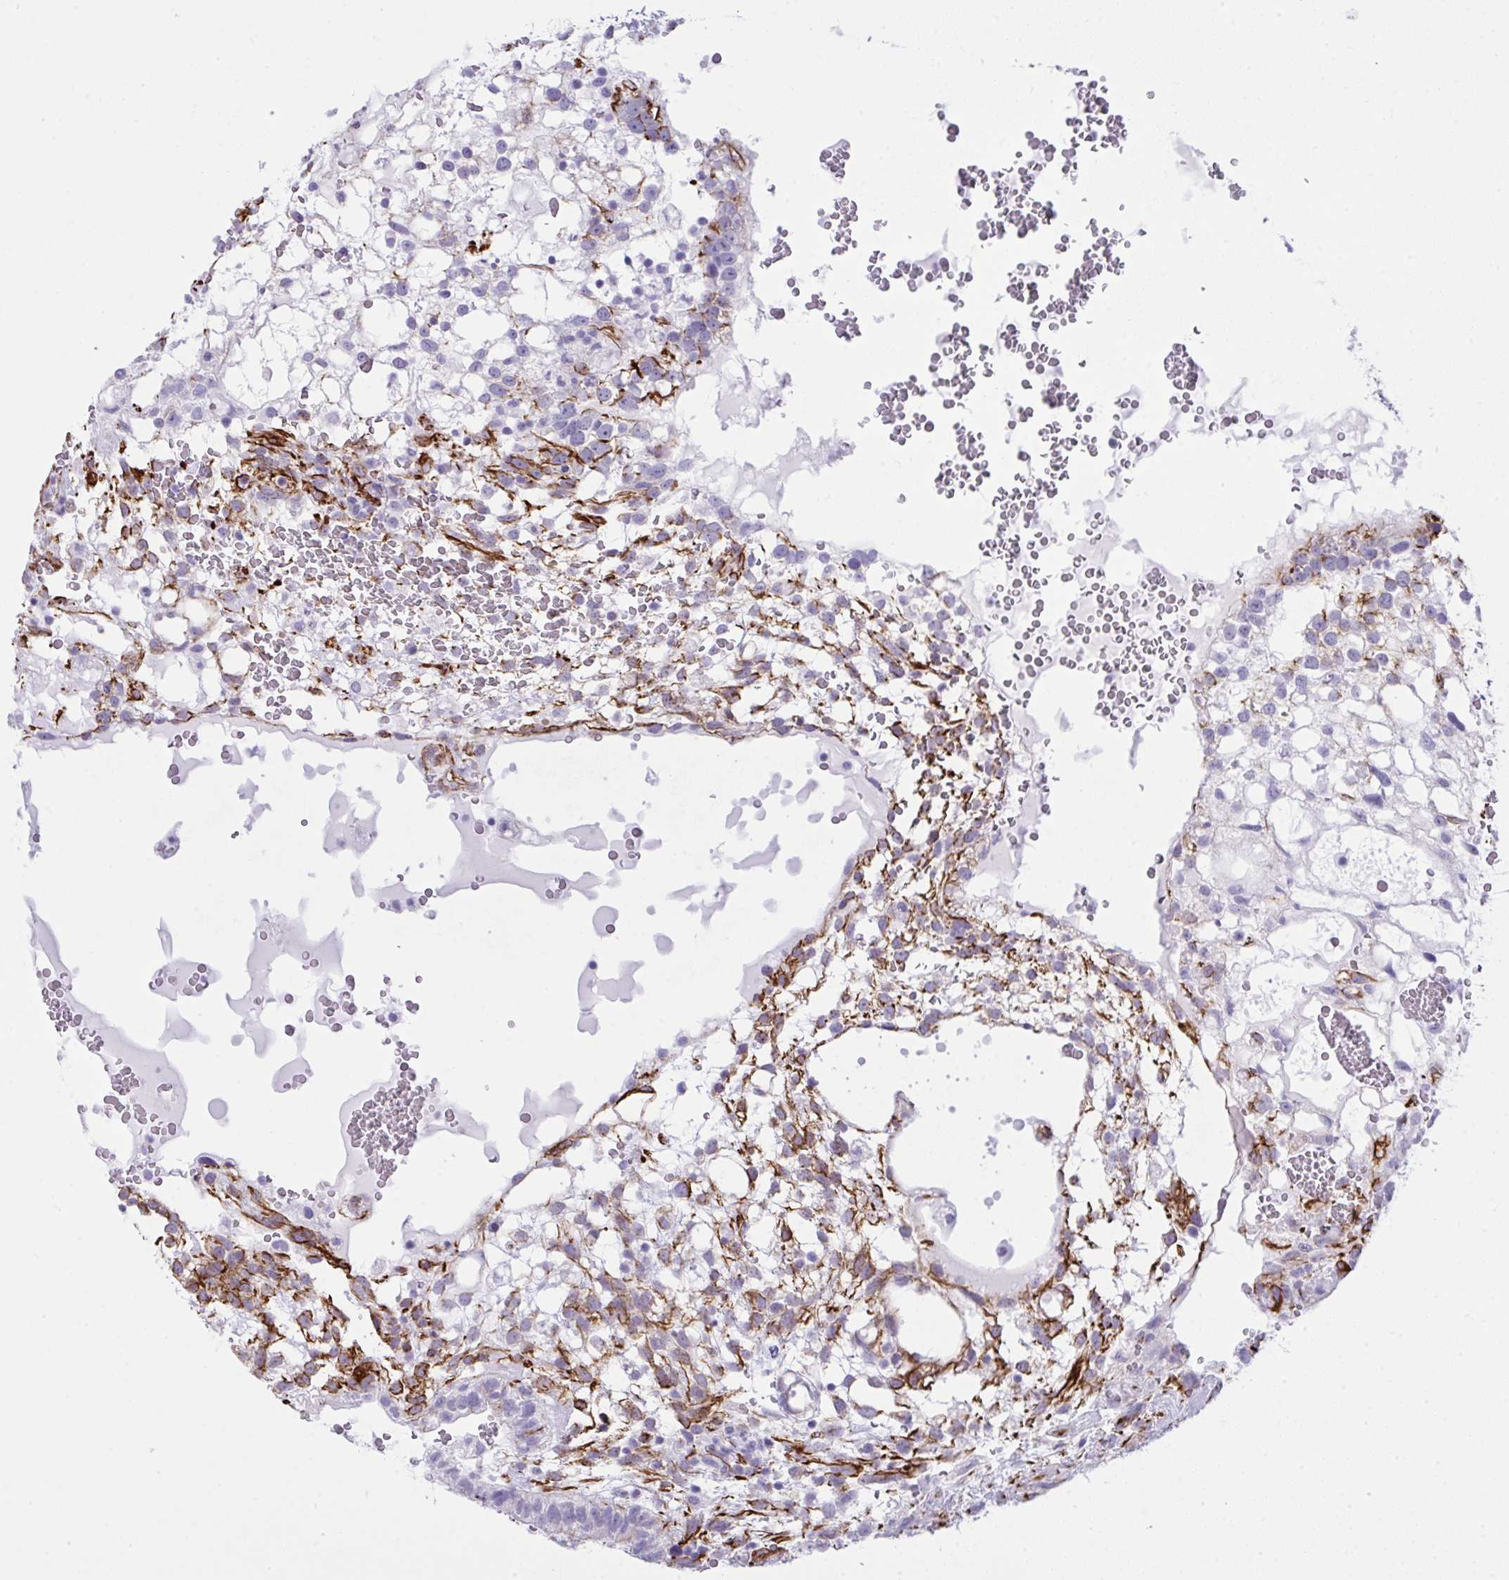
{"staining": {"intensity": "moderate", "quantity": "<25%", "location": "cytoplasmic/membranous"}, "tissue": "testis cancer", "cell_type": "Tumor cells", "image_type": "cancer", "snomed": [{"axis": "morphology", "description": "Normal tissue, NOS"}, {"axis": "morphology", "description": "Carcinoma, Embryonal, NOS"}, {"axis": "topography", "description": "Testis"}], "caption": "This image demonstrates IHC staining of human embryonal carcinoma (testis), with low moderate cytoplasmic/membranous positivity in approximately <25% of tumor cells.", "gene": "SLC35B1", "patient": {"sex": "male", "age": 32}}